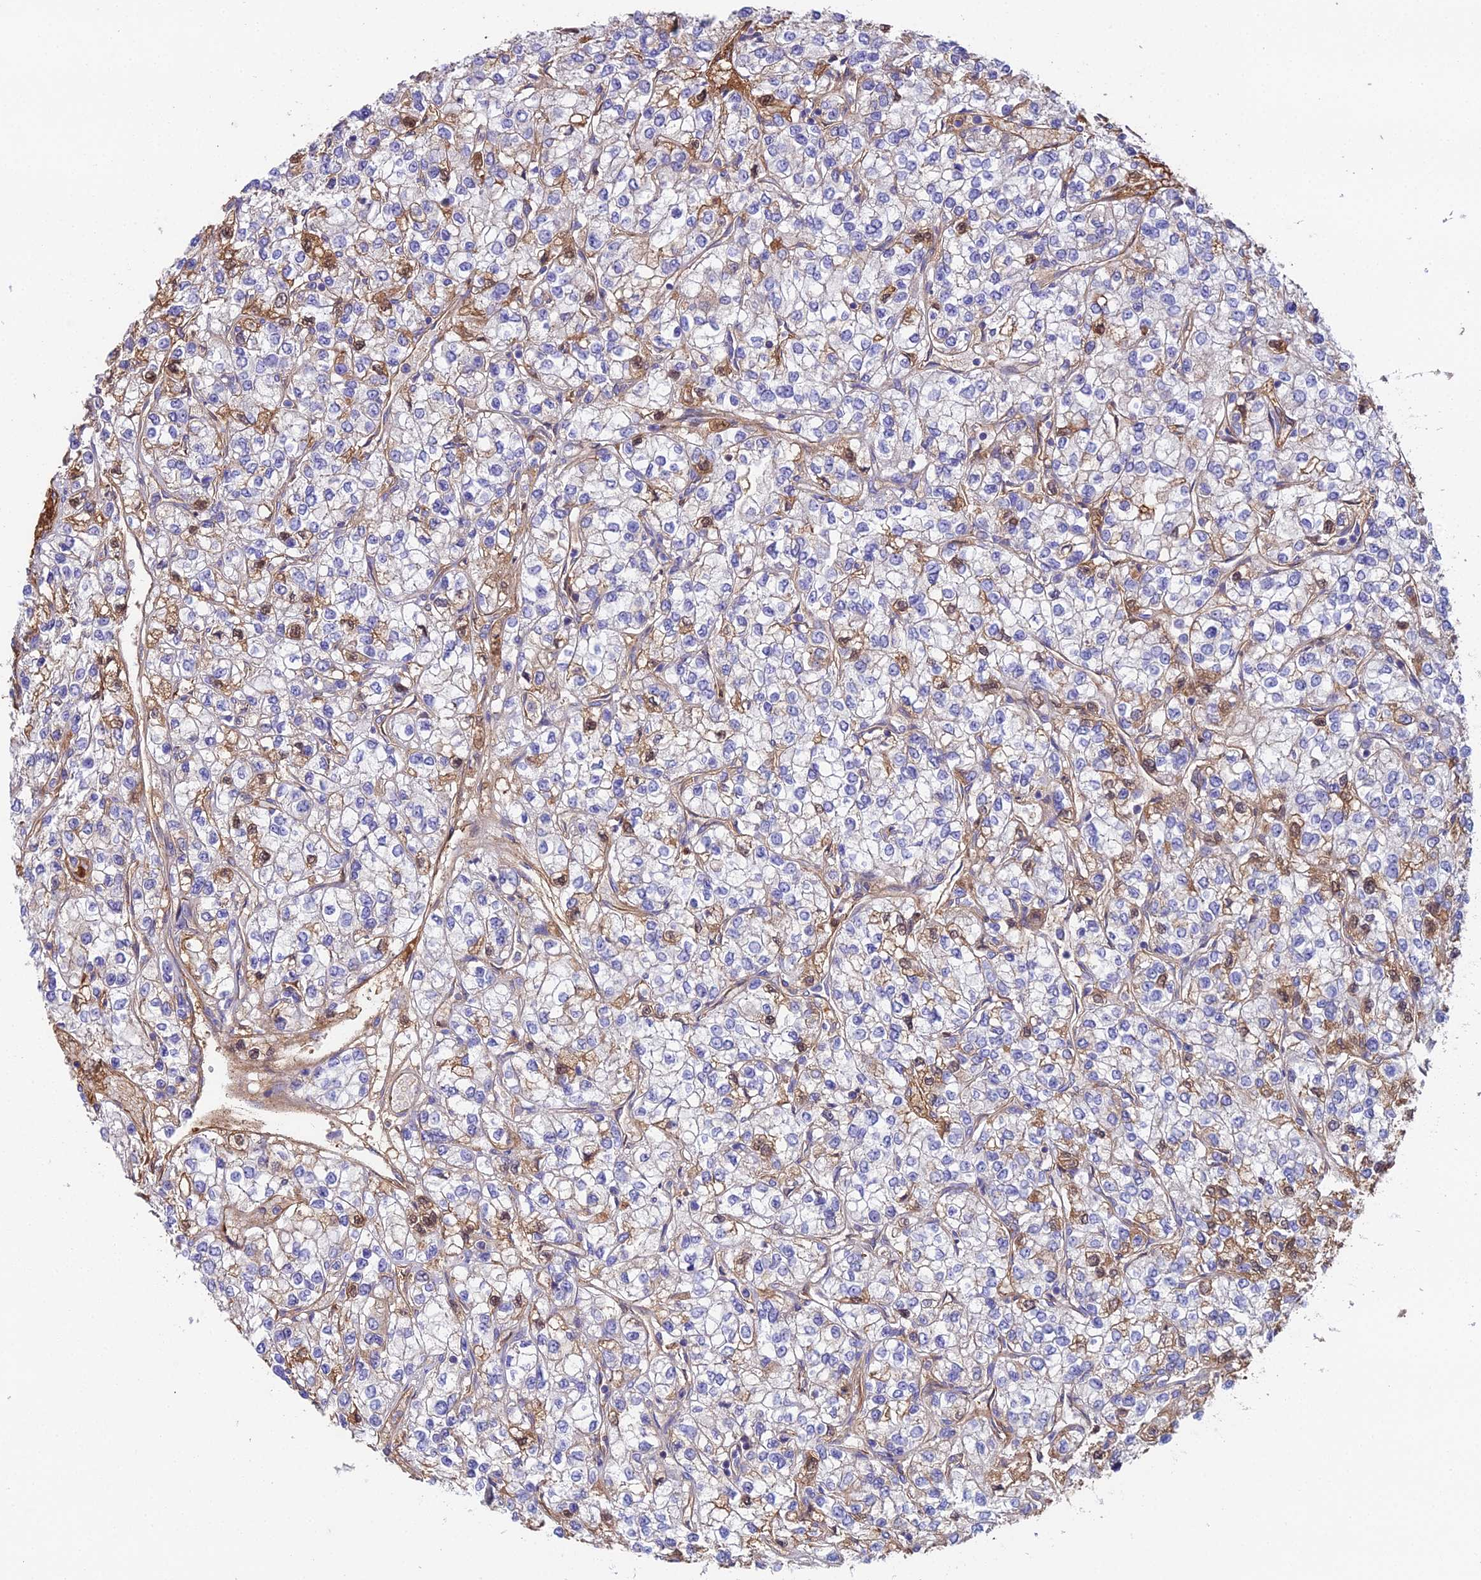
{"staining": {"intensity": "moderate", "quantity": "<25%", "location": "cytoplasmic/membranous"}, "tissue": "renal cancer", "cell_type": "Tumor cells", "image_type": "cancer", "snomed": [{"axis": "morphology", "description": "Adenocarcinoma, NOS"}, {"axis": "topography", "description": "Kidney"}], "caption": "This is an image of IHC staining of adenocarcinoma (renal), which shows moderate expression in the cytoplasmic/membranous of tumor cells.", "gene": "BEX4", "patient": {"sex": "male", "age": 80}}